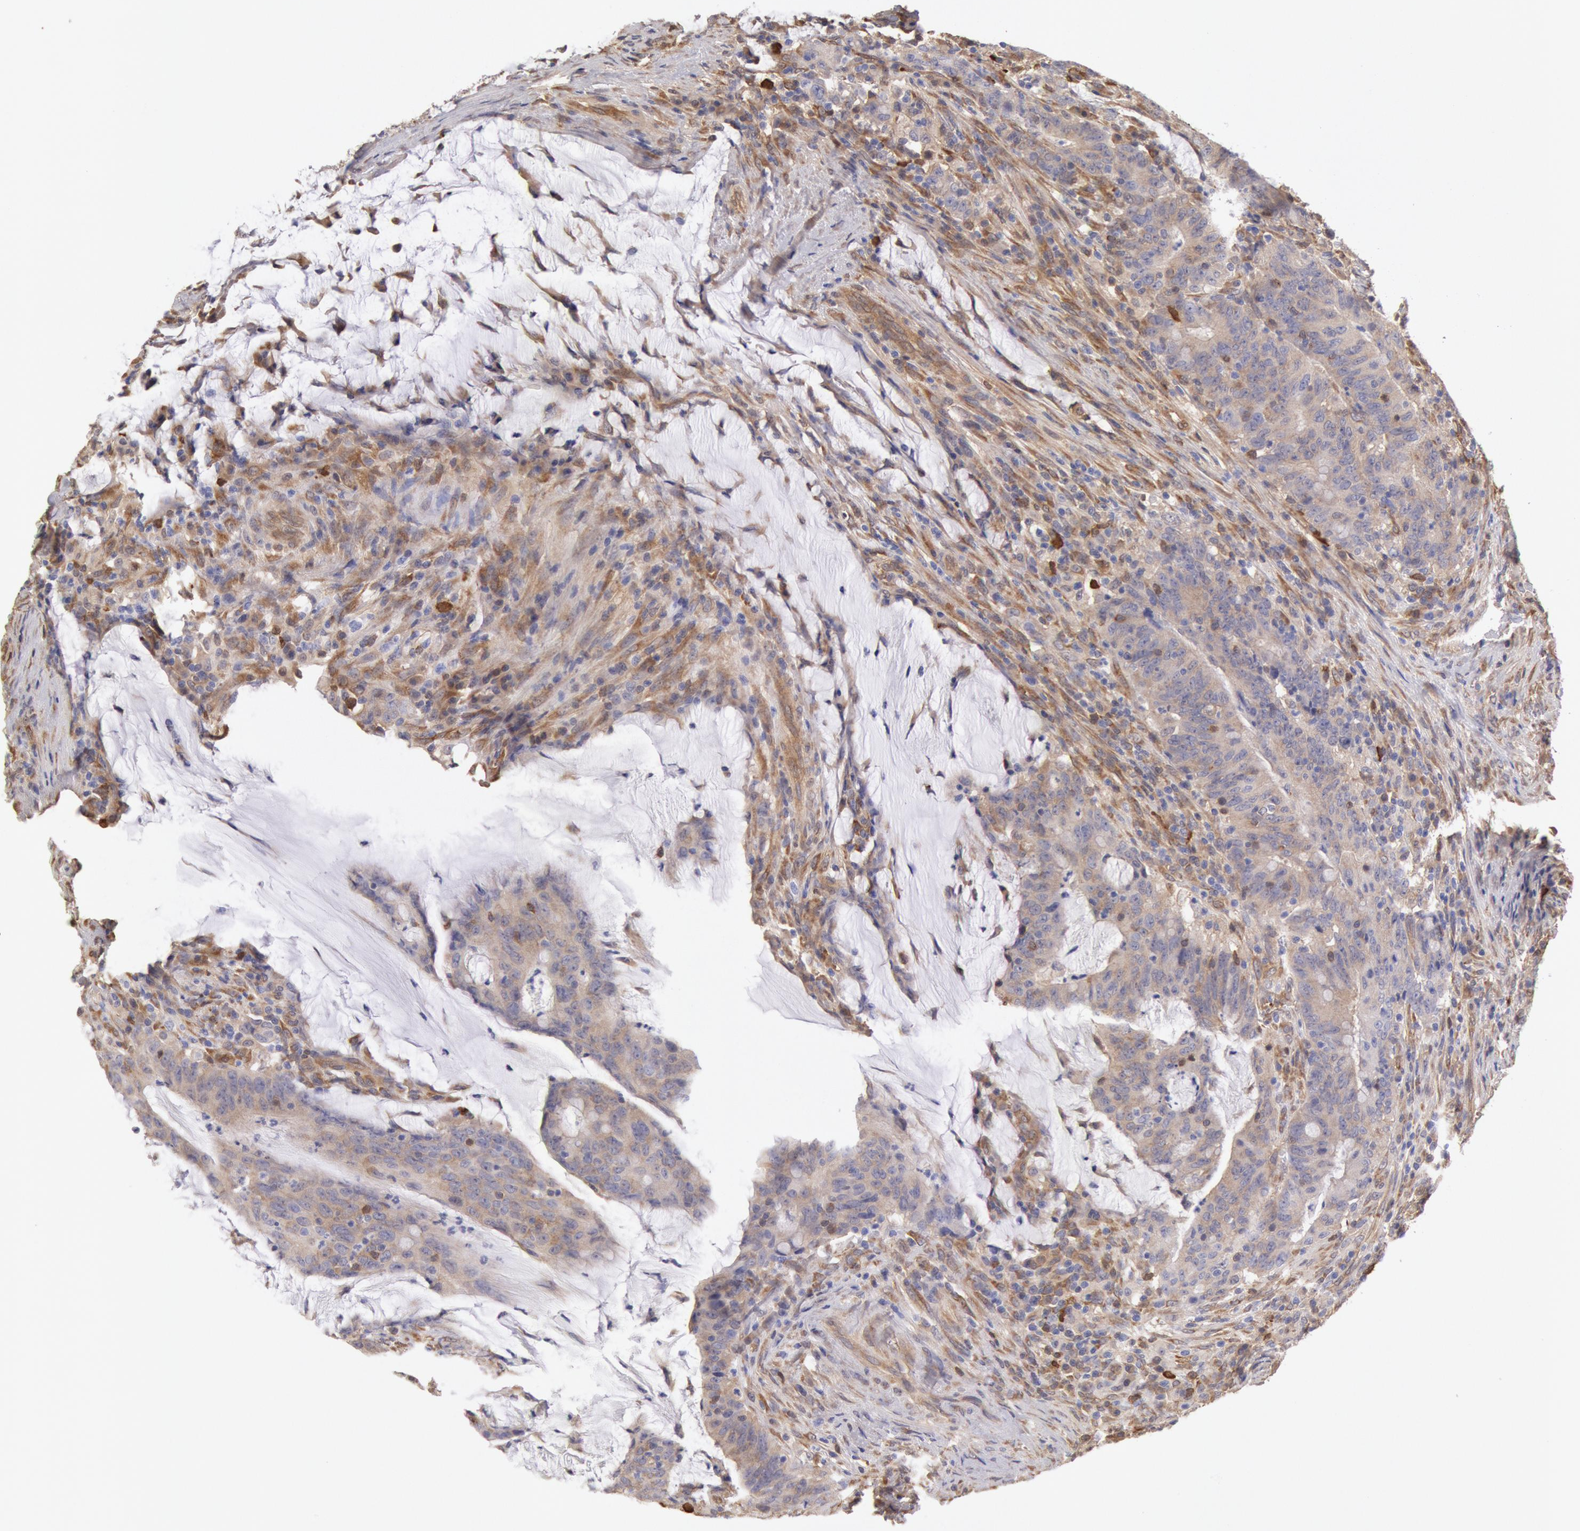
{"staining": {"intensity": "weak", "quantity": ">75%", "location": "cytoplasmic/membranous"}, "tissue": "colorectal cancer", "cell_type": "Tumor cells", "image_type": "cancer", "snomed": [{"axis": "morphology", "description": "Adenocarcinoma, NOS"}, {"axis": "topography", "description": "Colon"}], "caption": "Colorectal cancer stained for a protein (brown) exhibits weak cytoplasmic/membranous positive staining in about >75% of tumor cells.", "gene": "CCDC50", "patient": {"sex": "male", "age": 54}}